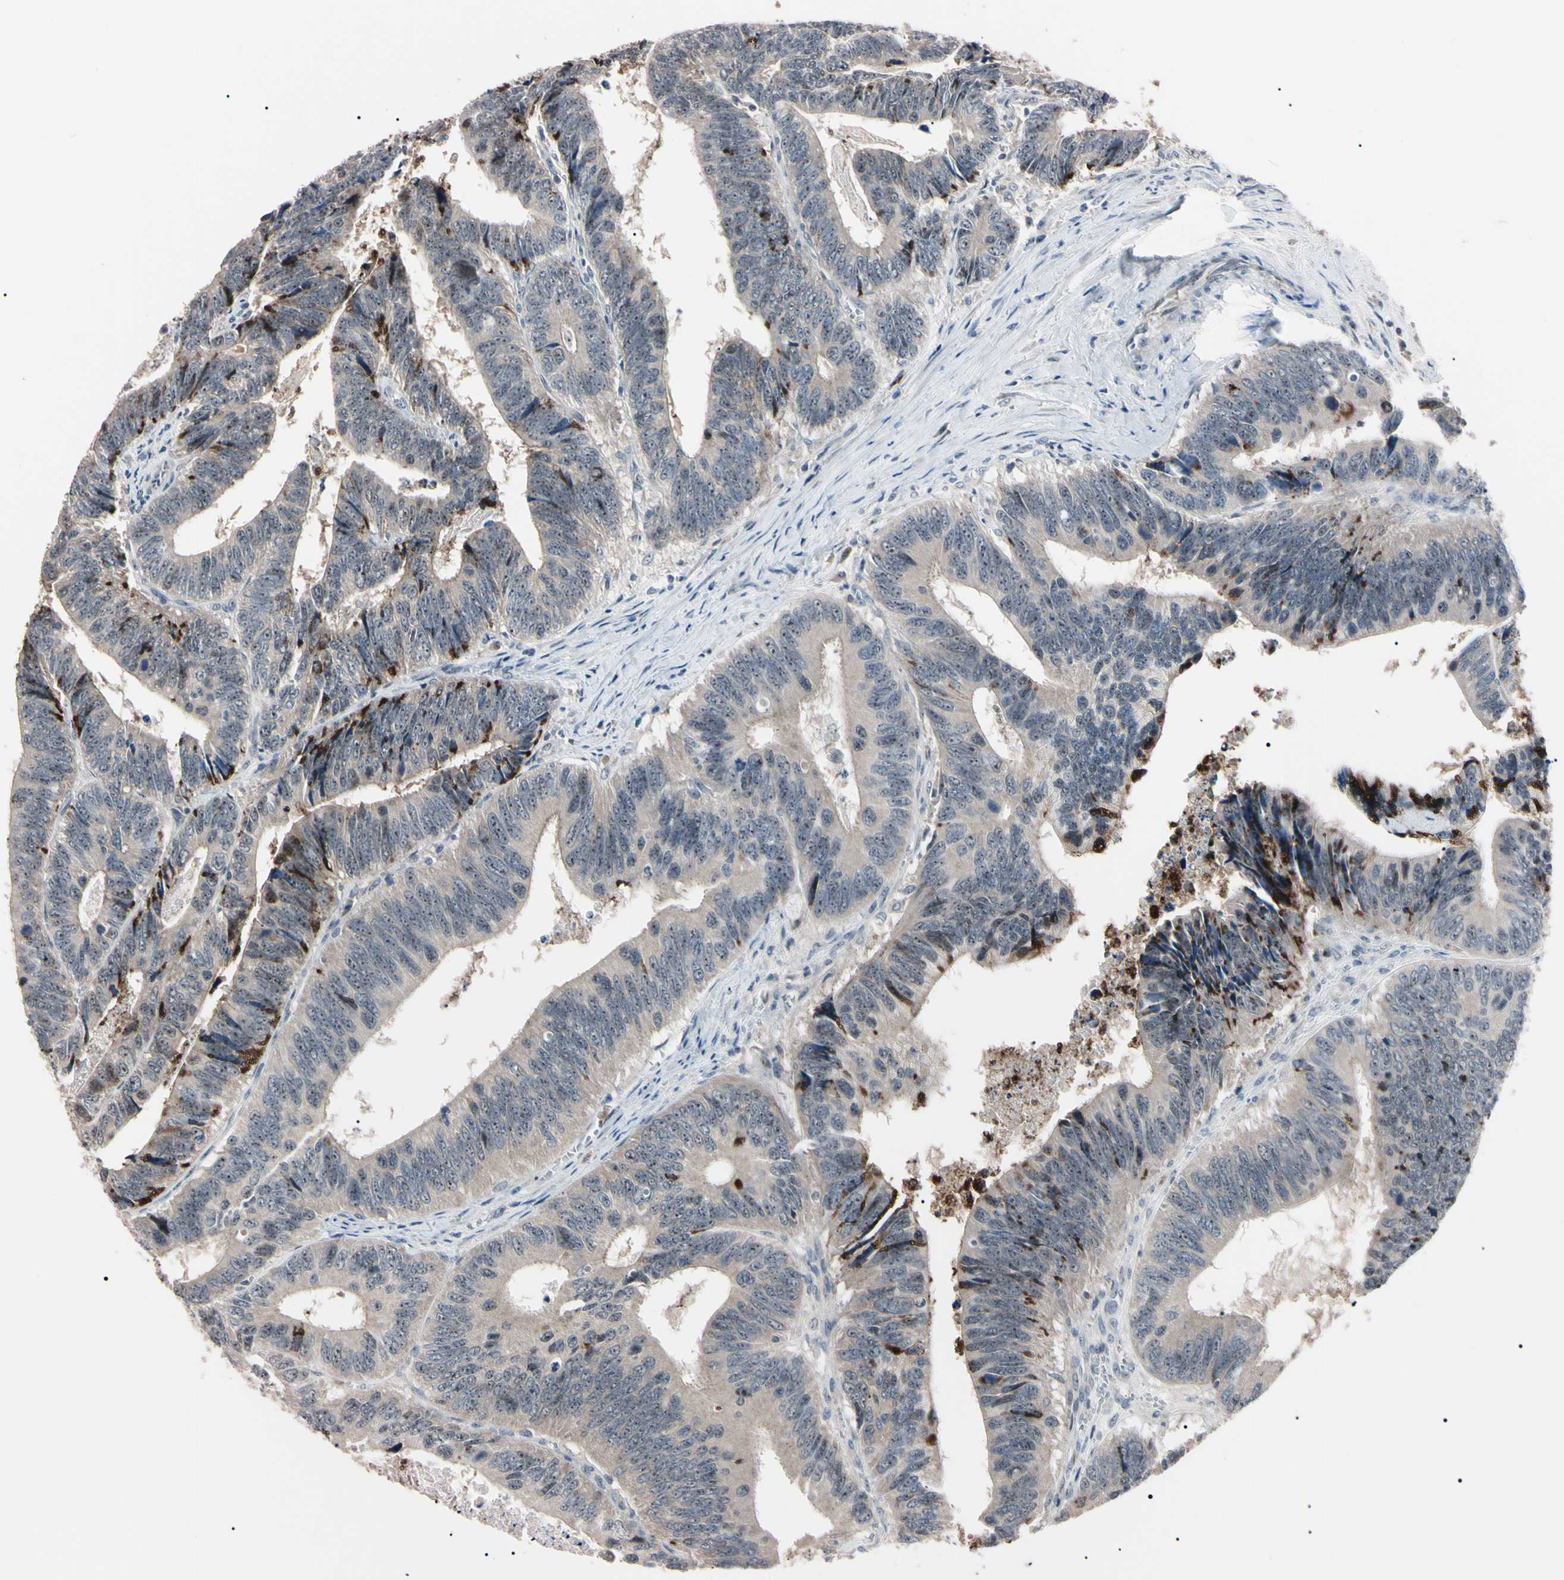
{"staining": {"intensity": "strong", "quantity": "<25%", "location": "cytoplasmic/membranous,nuclear"}, "tissue": "colorectal cancer", "cell_type": "Tumor cells", "image_type": "cancer", "snomed": [{"axis": "morphology", "description": "Adenocarcinoma, NOS"}, {"axis": "topography", "description": "Colon"}], "caption": "IHC of human colorectal cancer (adenocarcinoma) demonstrates medium levels of strong cytoplasmic/membranous and nuclear expression in about <25% of tumor cells.", "gene": "TRAF5", "patient": {"sex": "male", "age": 72}}